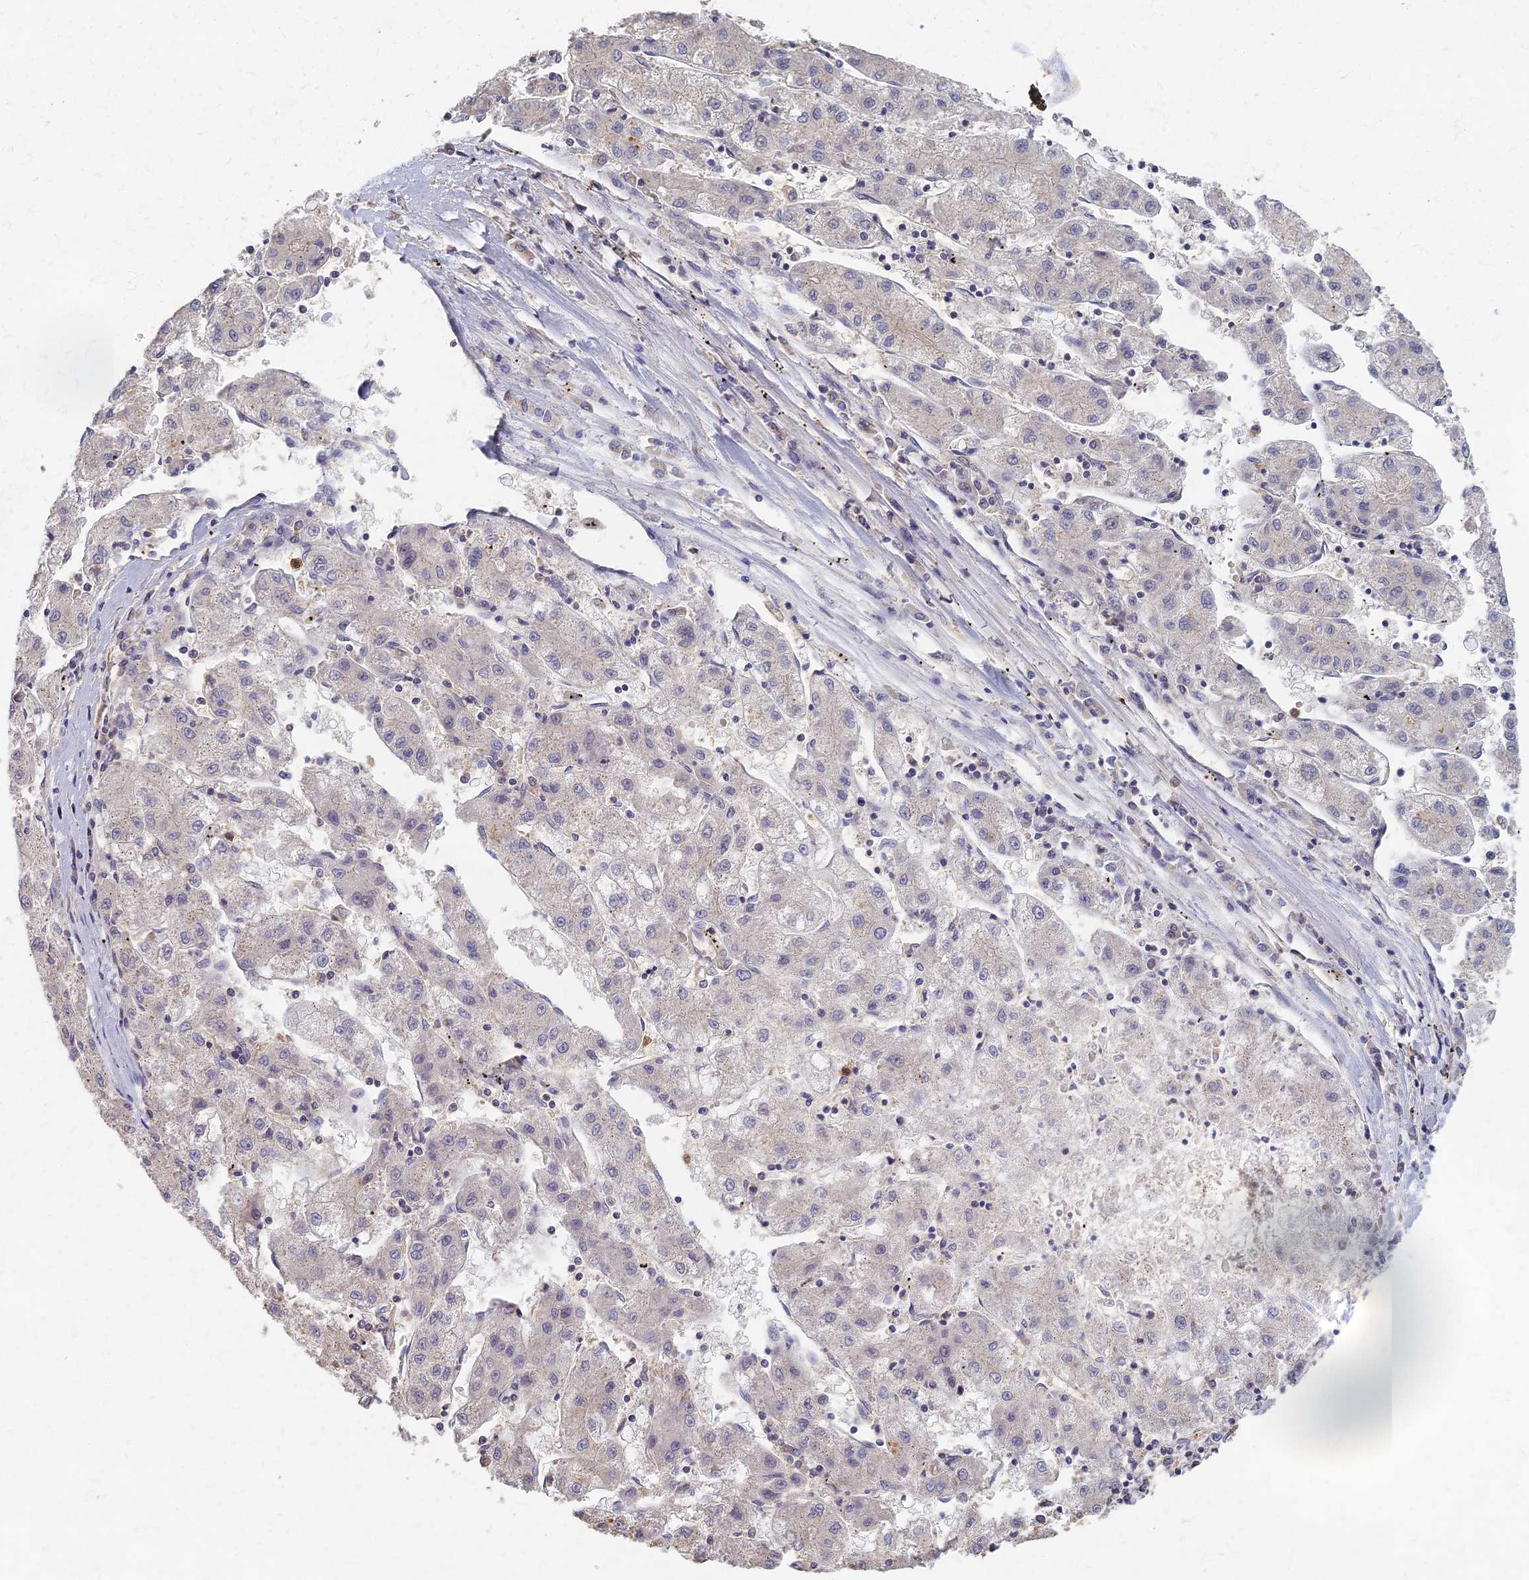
{"staining": {"intensity": "negative", "quantity": "none", "location": "none"}, "tissue": "liver cancer", "cell_type": "Tumor cells", "image_type": "cancer", "snomed": [{"axis": "morphology", "description": "Carcinoma, Hepatocellular, NOS"}, {"axis": "topography", "description": "Liver"}], "caption": "Immunohistochemical staining of human liver cancer exhibits no significant expression in tumor cells. (Stains: DAB (3,3'-diaminobenzidine) IHC with hematoxylin counter stain, Microscopy: brightfield microscopy at high magnification).", "gene": "AP4E1", "patient": {"sex": "male", "age": 72}}